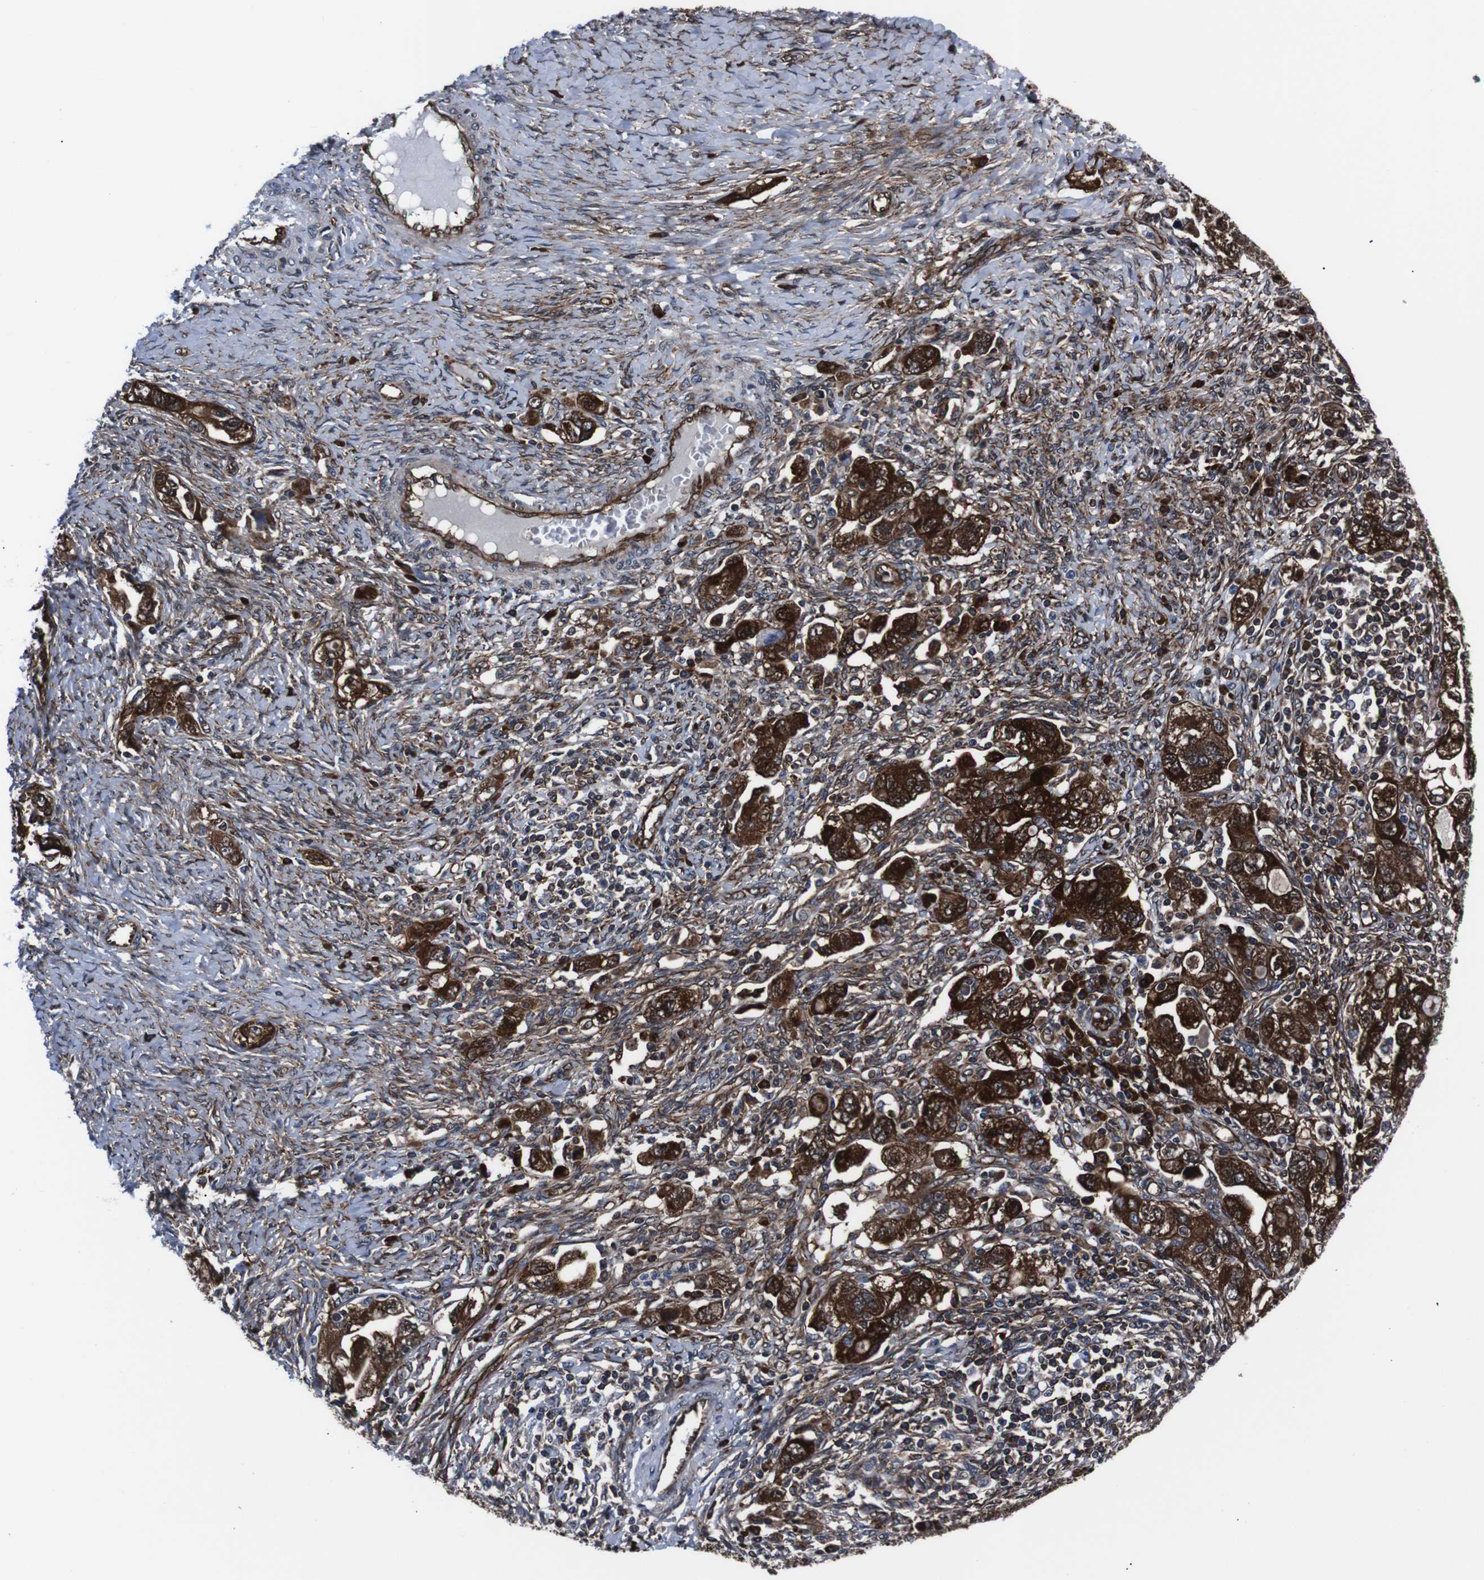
{"staining": {"intensity": "strong", "quantity": ">75%", "location": "cytoplasmic/membranous"}, "tissue": "ovarian cancer", "cell_type": "Tumor cells", "image_type": "cancer", "snomed": [{"axis": "morphology", "description": "Carcinoma, NOS"}, {"axis": "morphology", "description": "Cystadenocarcinoma, serous, NOS"}, {"axis": "topography", "description": "Ovary"}], "caption": "IHC photomicrograph of neoplastic tissue: ovarian cancer (serous cystadenocarcinoma) stained using immunohistochemistry displays high levels of strong protein expression localized specifically in the cytoplasmic/membranous of tumor cells, appearing as a cytoplasmic/membranous brown color.", "gene": "EIF4A2", "patient": {"sex": "female", "age": 69}}